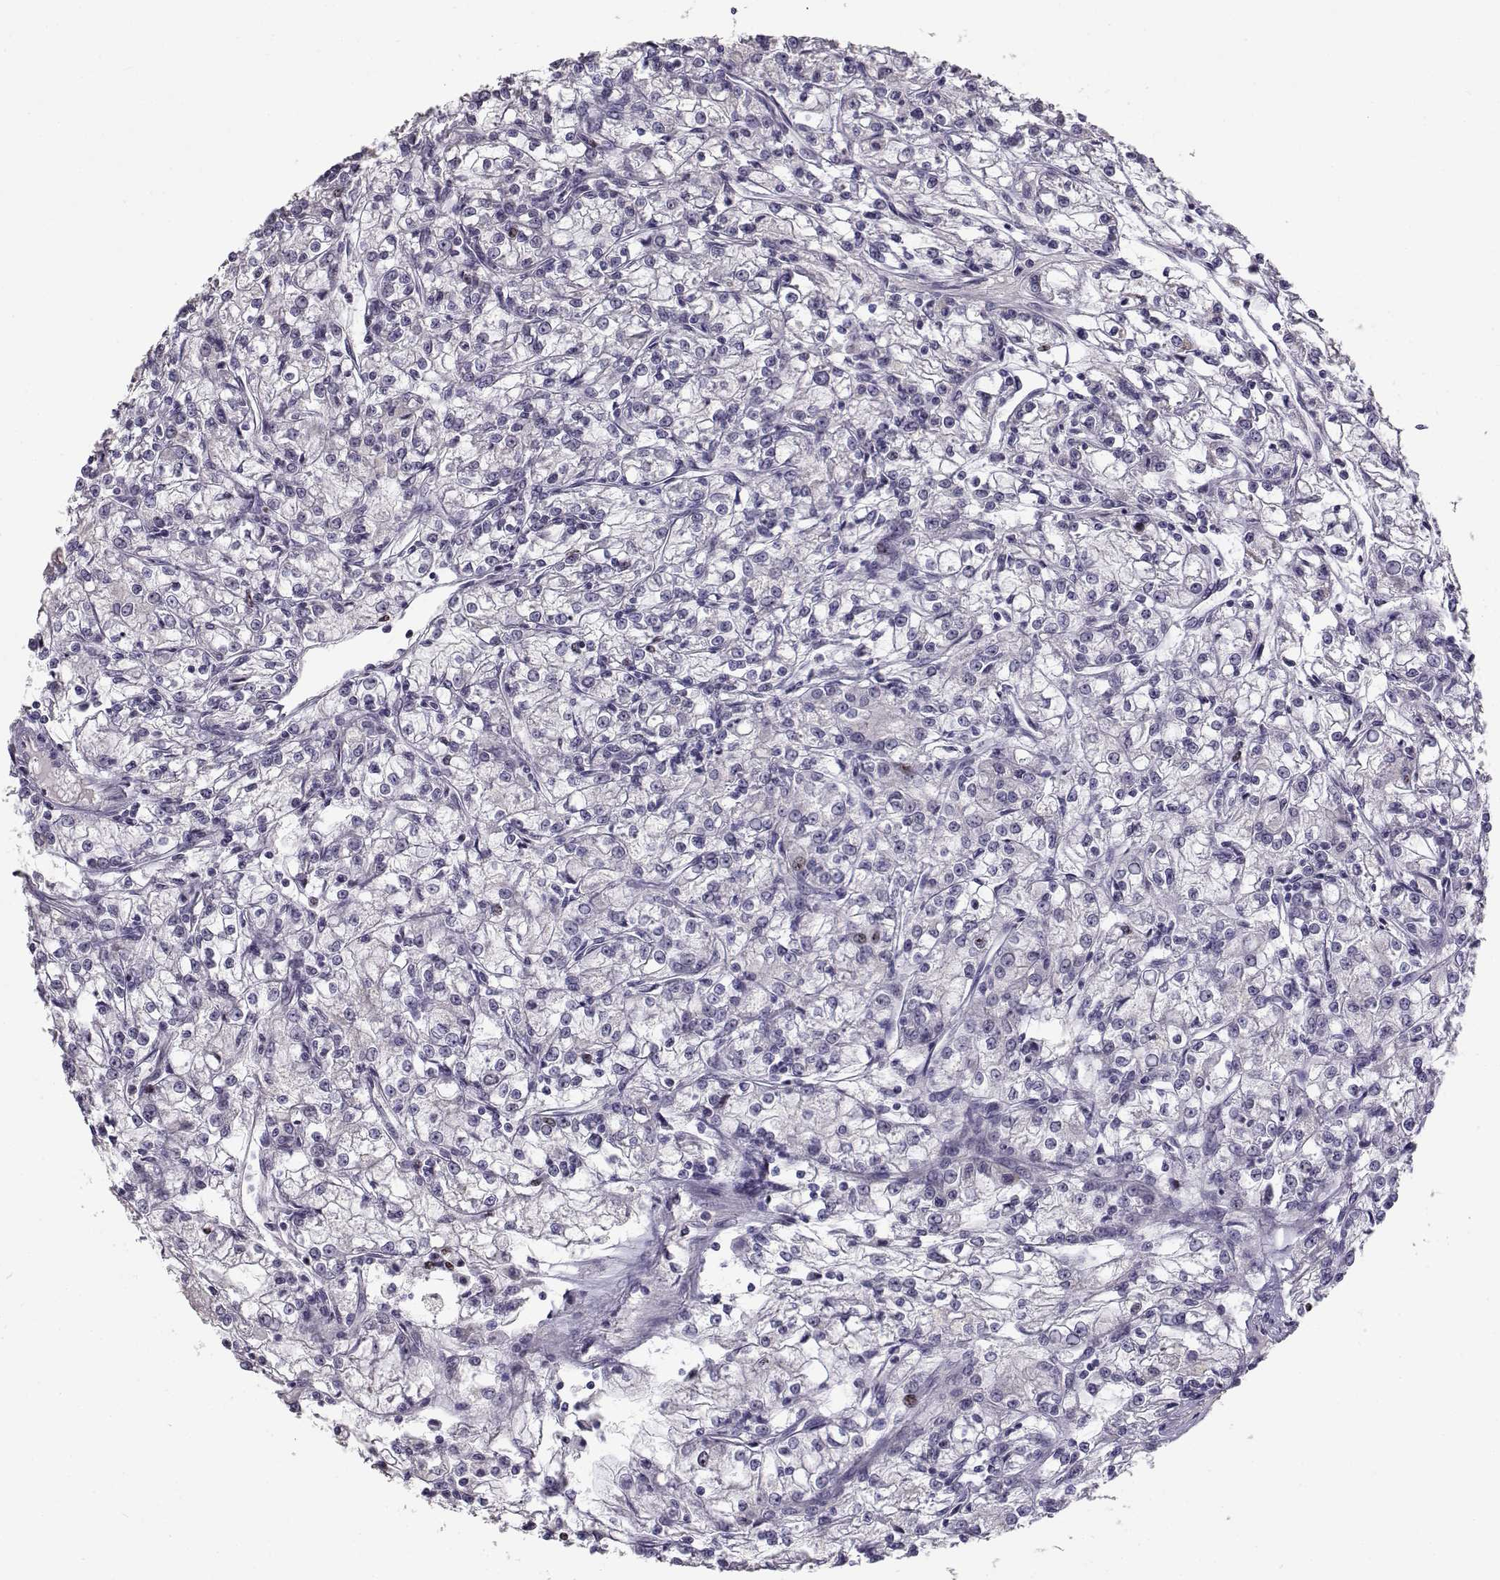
{"staining": {"intensity": "negative", "quantity": "none", "location": "none"}, "tissue": "renal cancer", "cell_type": "Tumor cells", "image_type": "cancer", "snomed": [{"axis": "morphology", "description": "Adenocarcinoma, NOS"}, {"axis": "topography", "description": "Kidney"}], "caption": "There is no significant expression in tumor cells of renal cancer (adenocarcinoma). (Immunohistochemistry, brightfield microscopy, high magnification).", "gene": "NPW", "patient": {"sex": "female", "age": 59}}